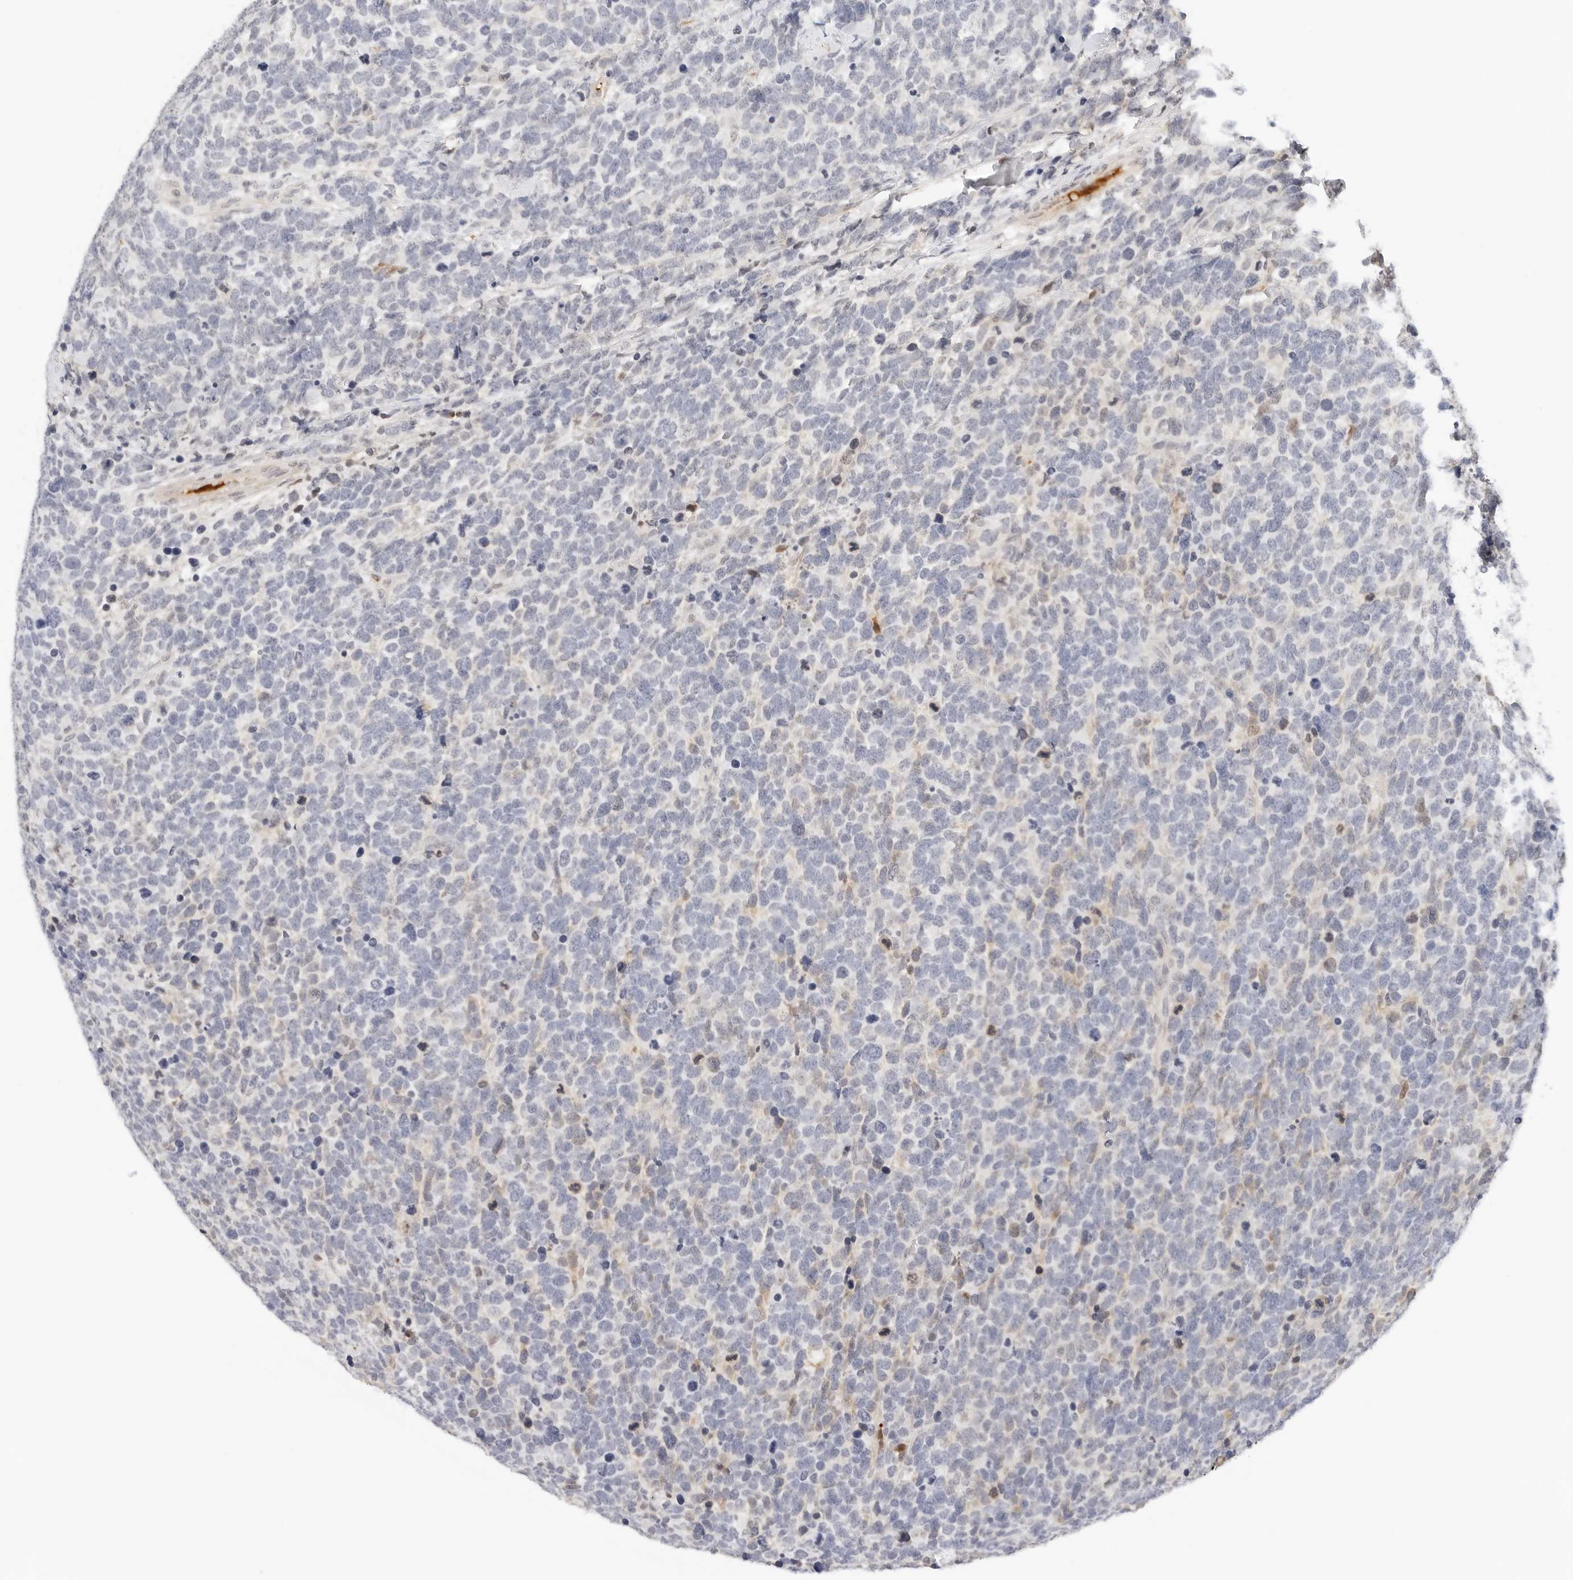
{"staining": {"intensity": "negative", "quantity": "none", "location": "none"}, "tissue": "urothelial cancer", "cell_type": "Tumor cells", "image_type": "cancer", "snomed": [{"axis": "morphology", "description": "Urothelial carcinoma, High grade"}, {"axis": "topography", "description": "Urinary bladder"}], "caption": "High magnification brightfield microscopy of urothelial cancer stained with DAB (3,3'-diaminobenzidine) (brown) and counterstained with hematoxylin (blue): tumor cells show no significant expression.", "gene": "PKDCC", "patient": {"sex": "female", "age": 82}}